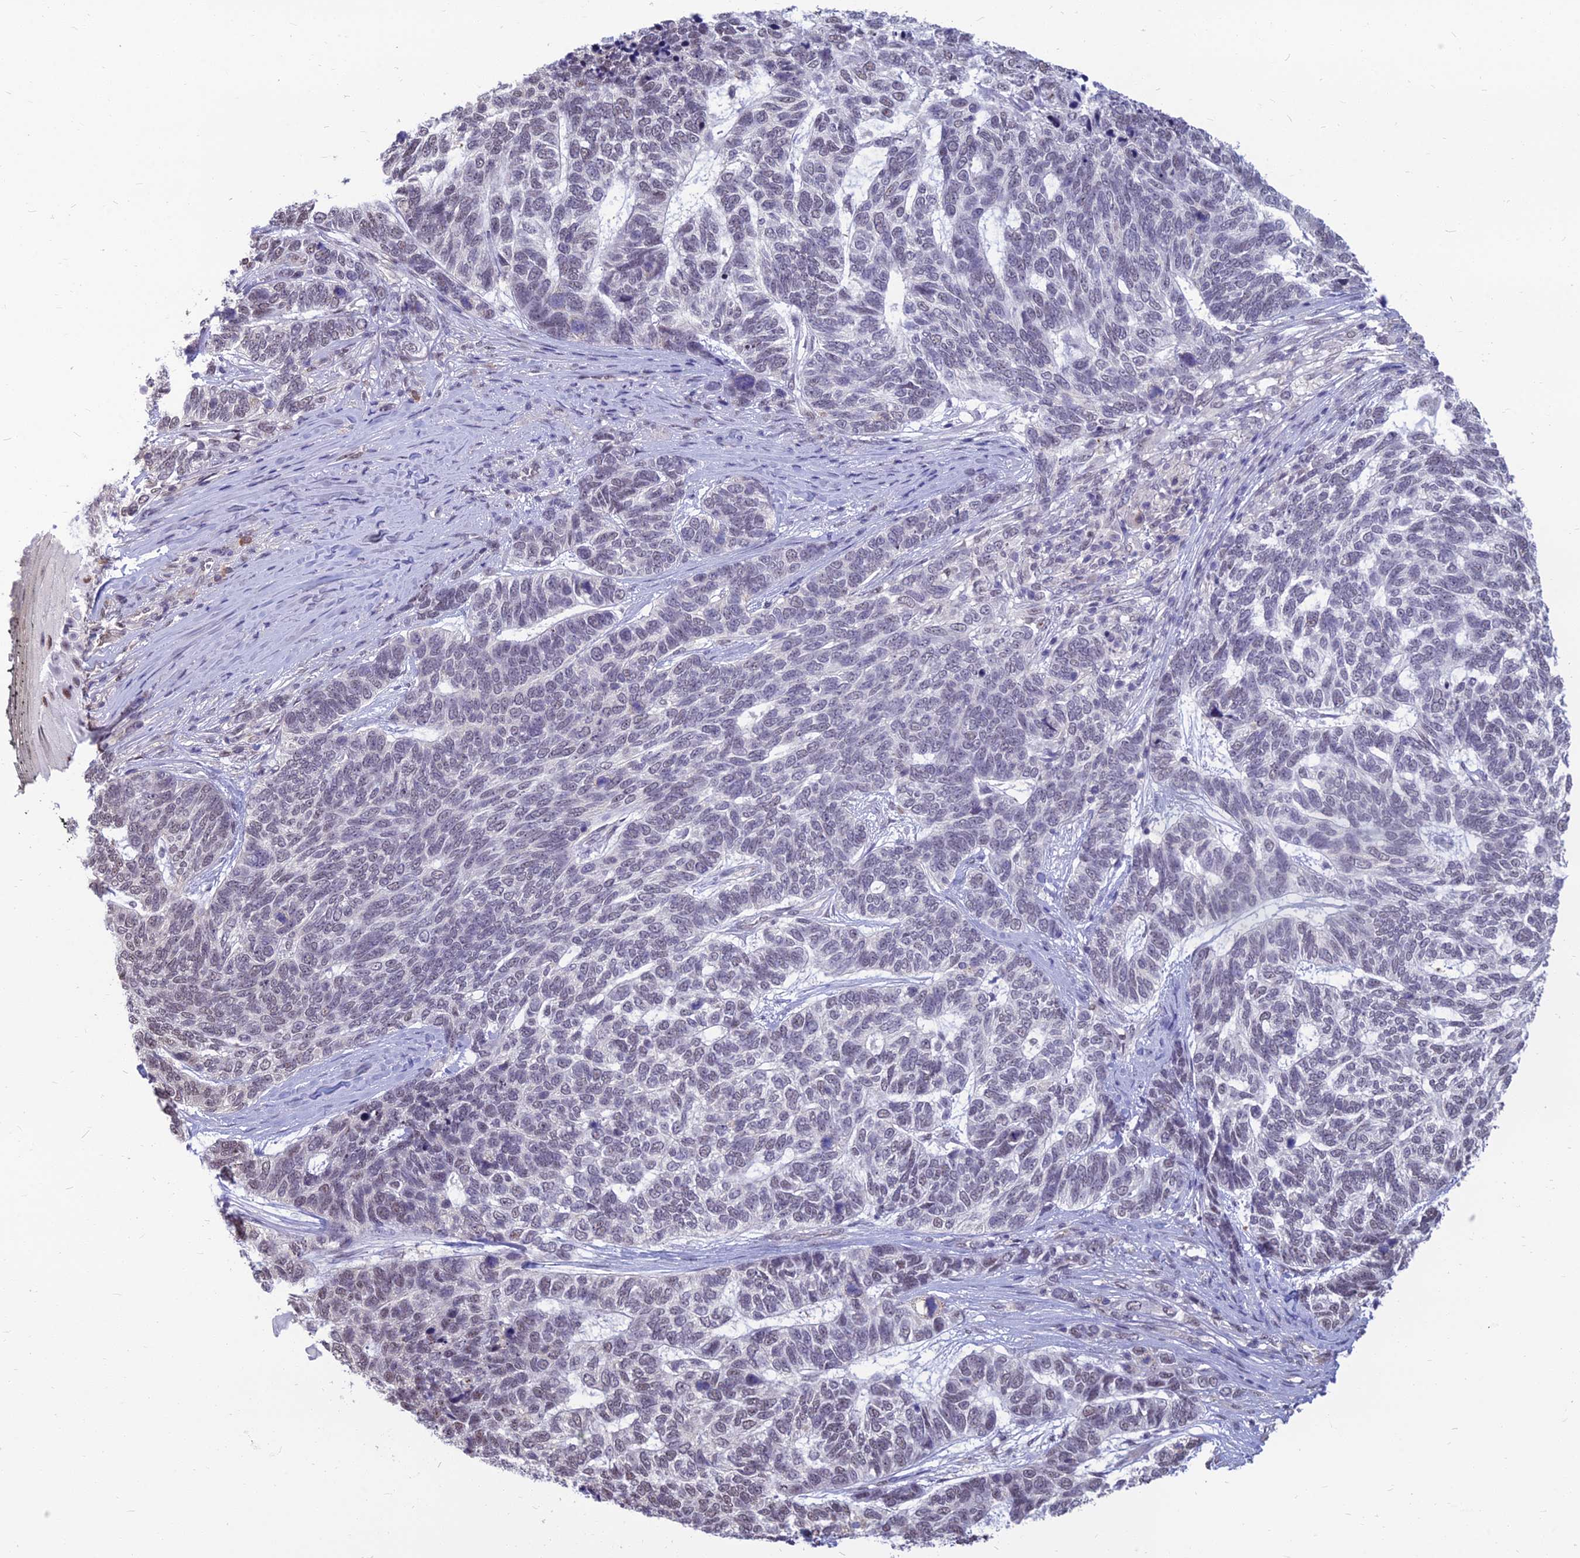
{"staining": {"intensity": "weak", "quantity": "<25%", "location": "nuclear"}, "tissue": "skin cancer", "cell_type": "Tumor cells", "image_type": "cancer", "snomed": [{"axis": "morphology", "description": "Basal cell carcinoma"}, {"axis": "topography", "description": "Skin"}], "caption": "High magnification brightfield microscopy of skin cancer (basal cell carcinoma) stained with DAB (3,3'-diaminobenzidine) (brown) and counterstained with hematoxylin (blue): tumor cells show no significant positivity.", "gene": "SRSF7", "patient": {"sex": "female", "age": 65}}